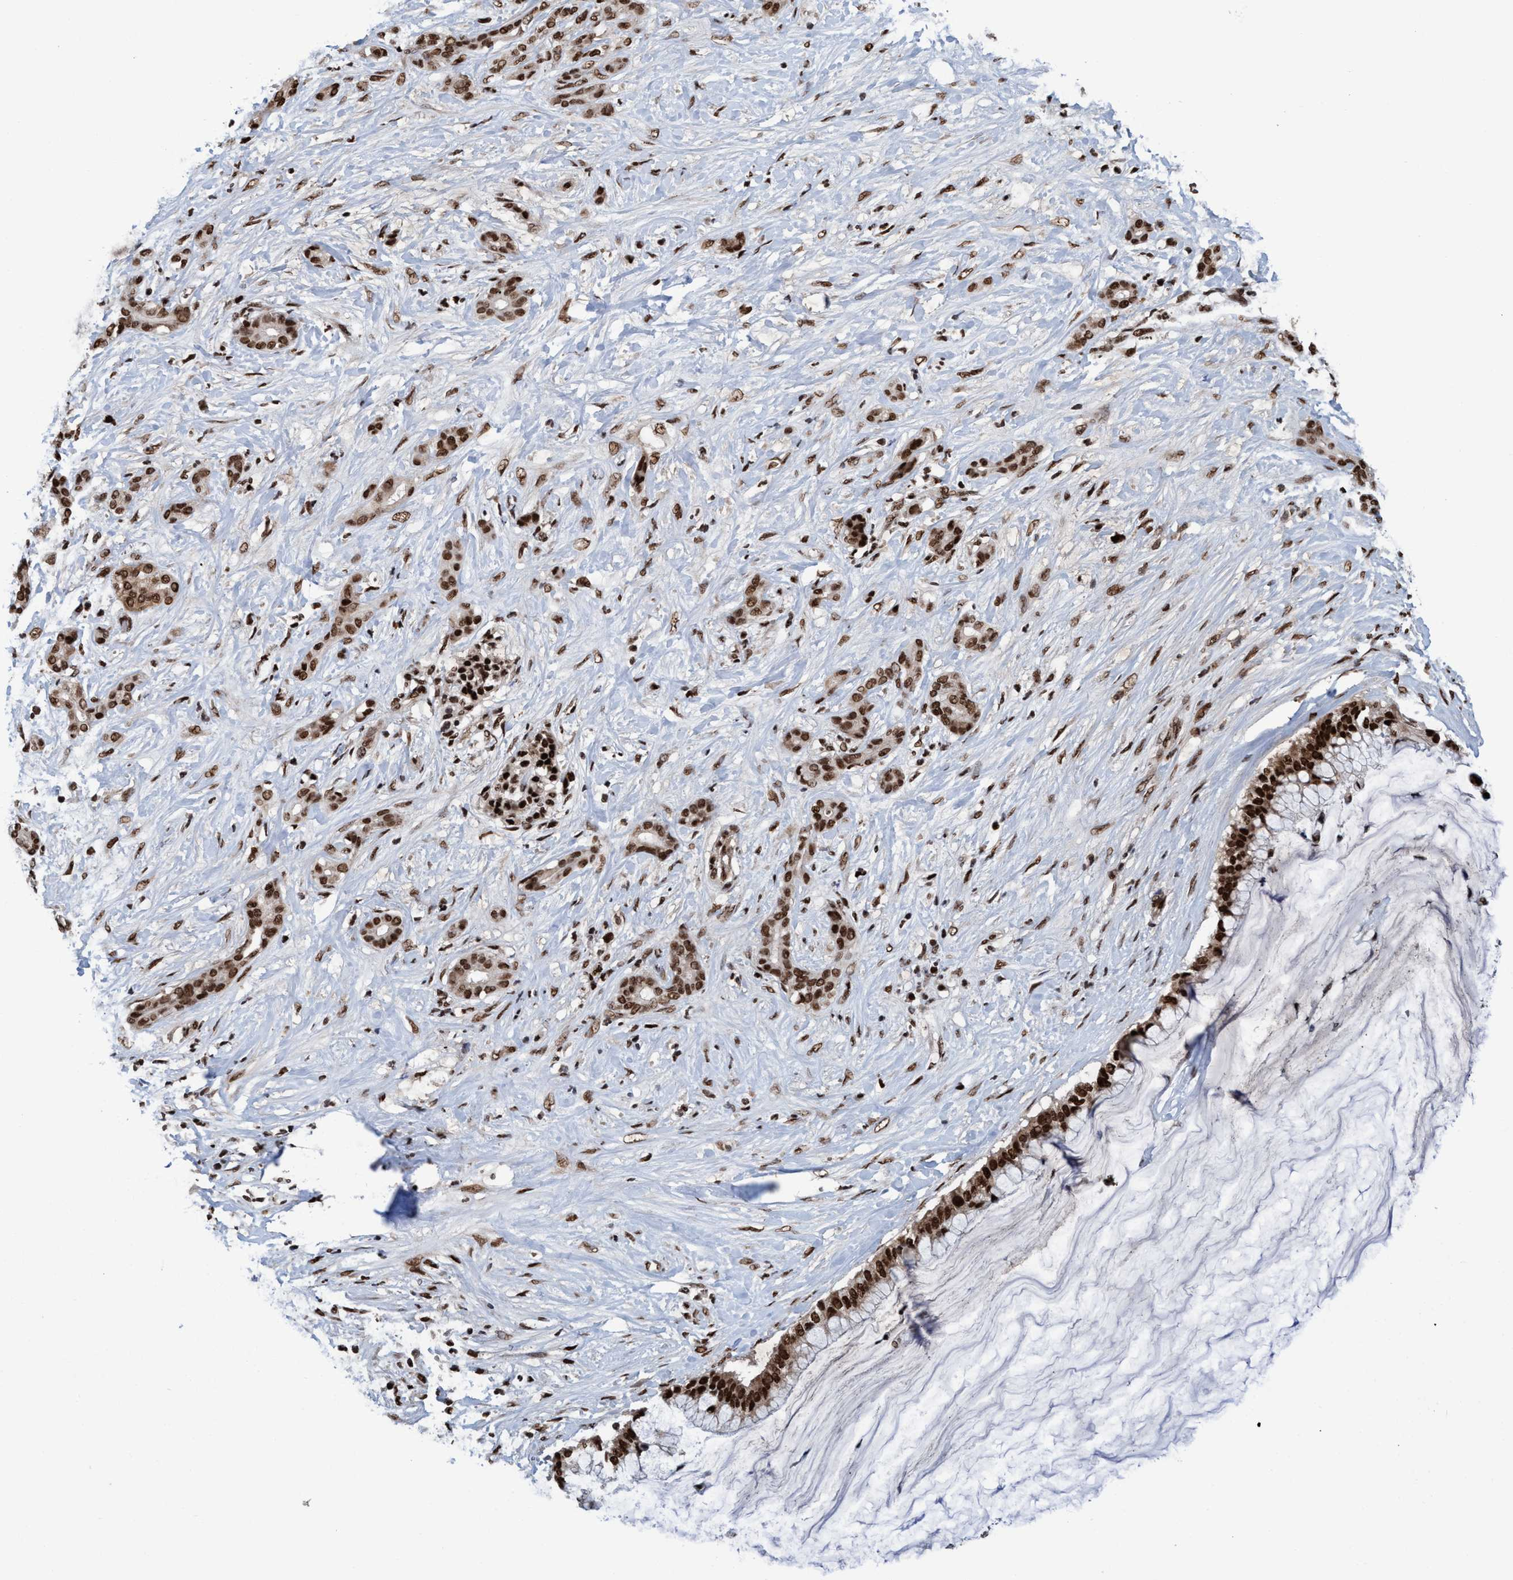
{"staining": {"intensity": "strong", "quantity": ">75%", "location": "cytoplasmic/membranous,nuclear"}, "tissue": "pancreatic cancer", "cell_type": "Tumor cells", "image_type": "cancer", "snomed": [{"axis": "morphology", "description": "Adenocarcinoma, NOS"}, {"axis": "topography", "description": "Pancreas"}], "caption": "Immunohistochemistry image of human adenocarcinoma (pancreatic) stained for a protein (brown), which exhibits high levels of strong cytoplasmic/membranous and nuclear expression in about >75% of tumor cells.", "gene": "TOPBP1", "patient": {"sex": "male", "age": 41}}